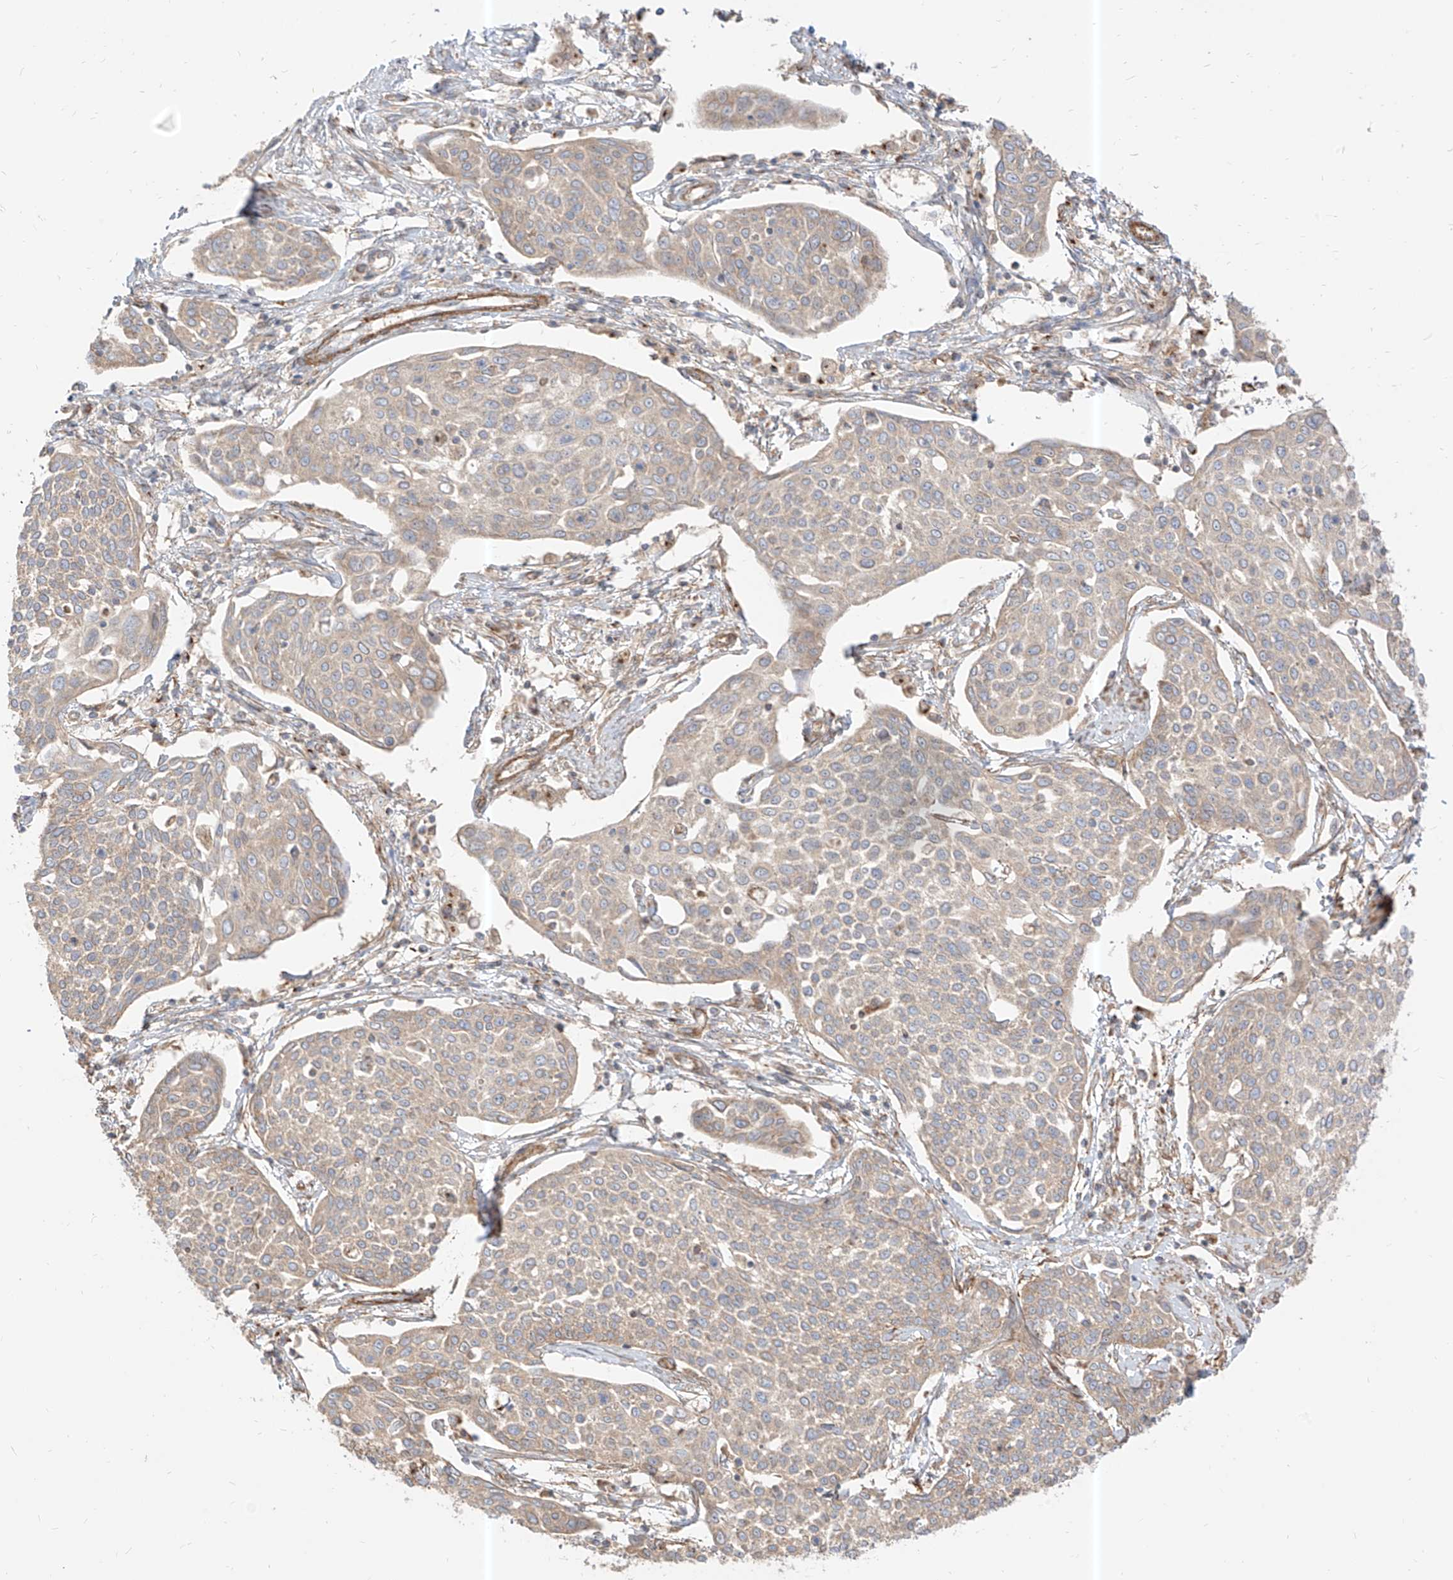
{"staining": {"intensity": "negative", "quantity": "none", "location": "none"}, "tissue": "cervical cancer", "cell_type": "Tumor cells", "image_type": "cancer", "snomed": [{"axis": "morphology", "description": "Squamous cell carcinoma, NOS"}, {"axis": "topography", "description": "Cervix"}], "caption": "Immunohistochemistry of human cervical cancer reveals no staining in tumor cells. (DAB (3,3'-diaminobenzidine) immunohistochemistry, high magnification).", "gene": "PLCL1", "patient": {"sex": "female", "age": 34}}